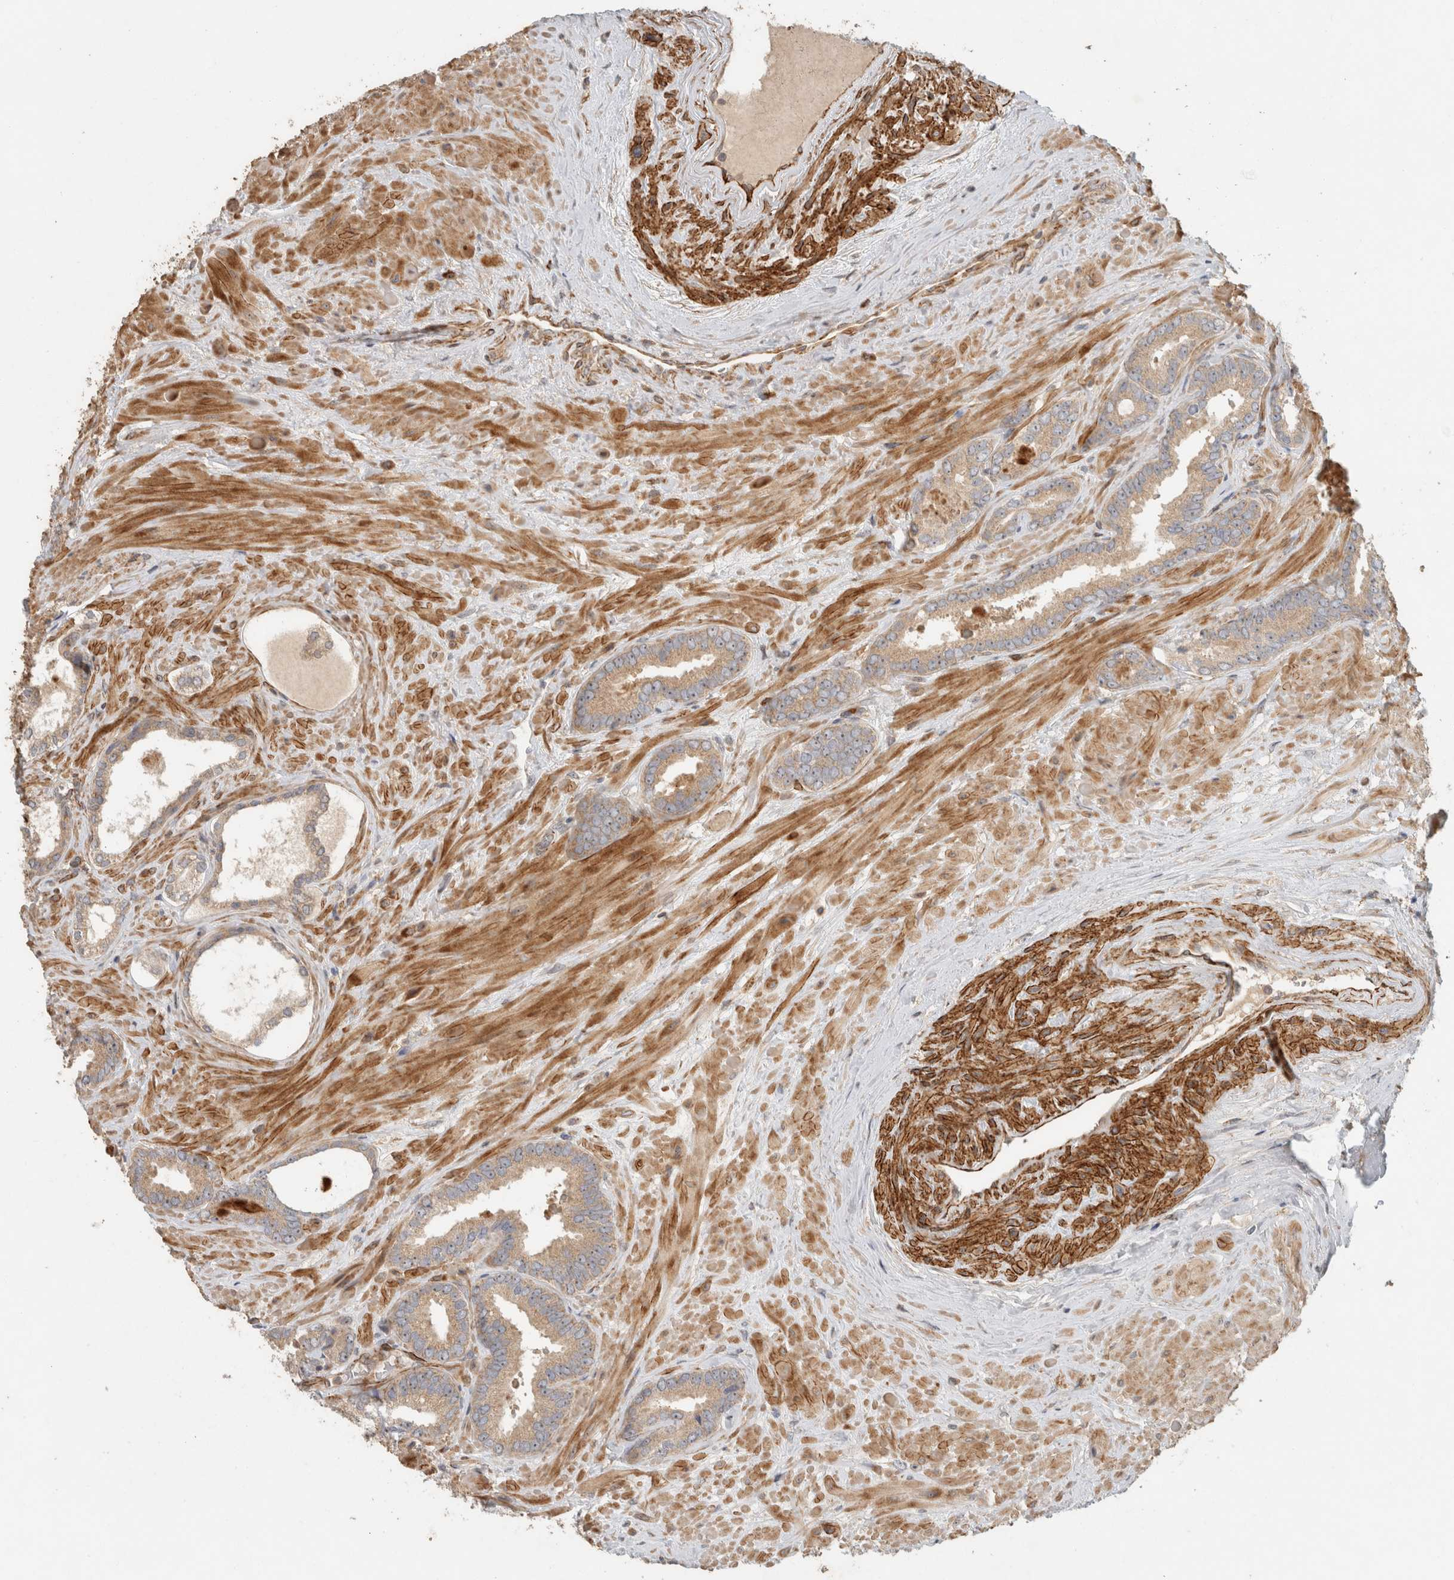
{"staining": {"intensity": "weak", "quantity": "25%-75%", "location": "cytoplasmic/membranous"}, "tissue": "prostate cancer", "cell_type": "Tumor cells", "image_type": "cancer", "snomed": [{"axis": "morphology", "description": "Adenocarcinoma, Low grade"}, {"axis": "topography", "description": "Prostate"}], "caption": "Tumor cells display low levels of weak cytoplasmic/membranous positivity in about 25%-75% of cells in human prostate cancer.", "gene": "SIPA1L2", "patient": {"sex": "male", "age": 71}}